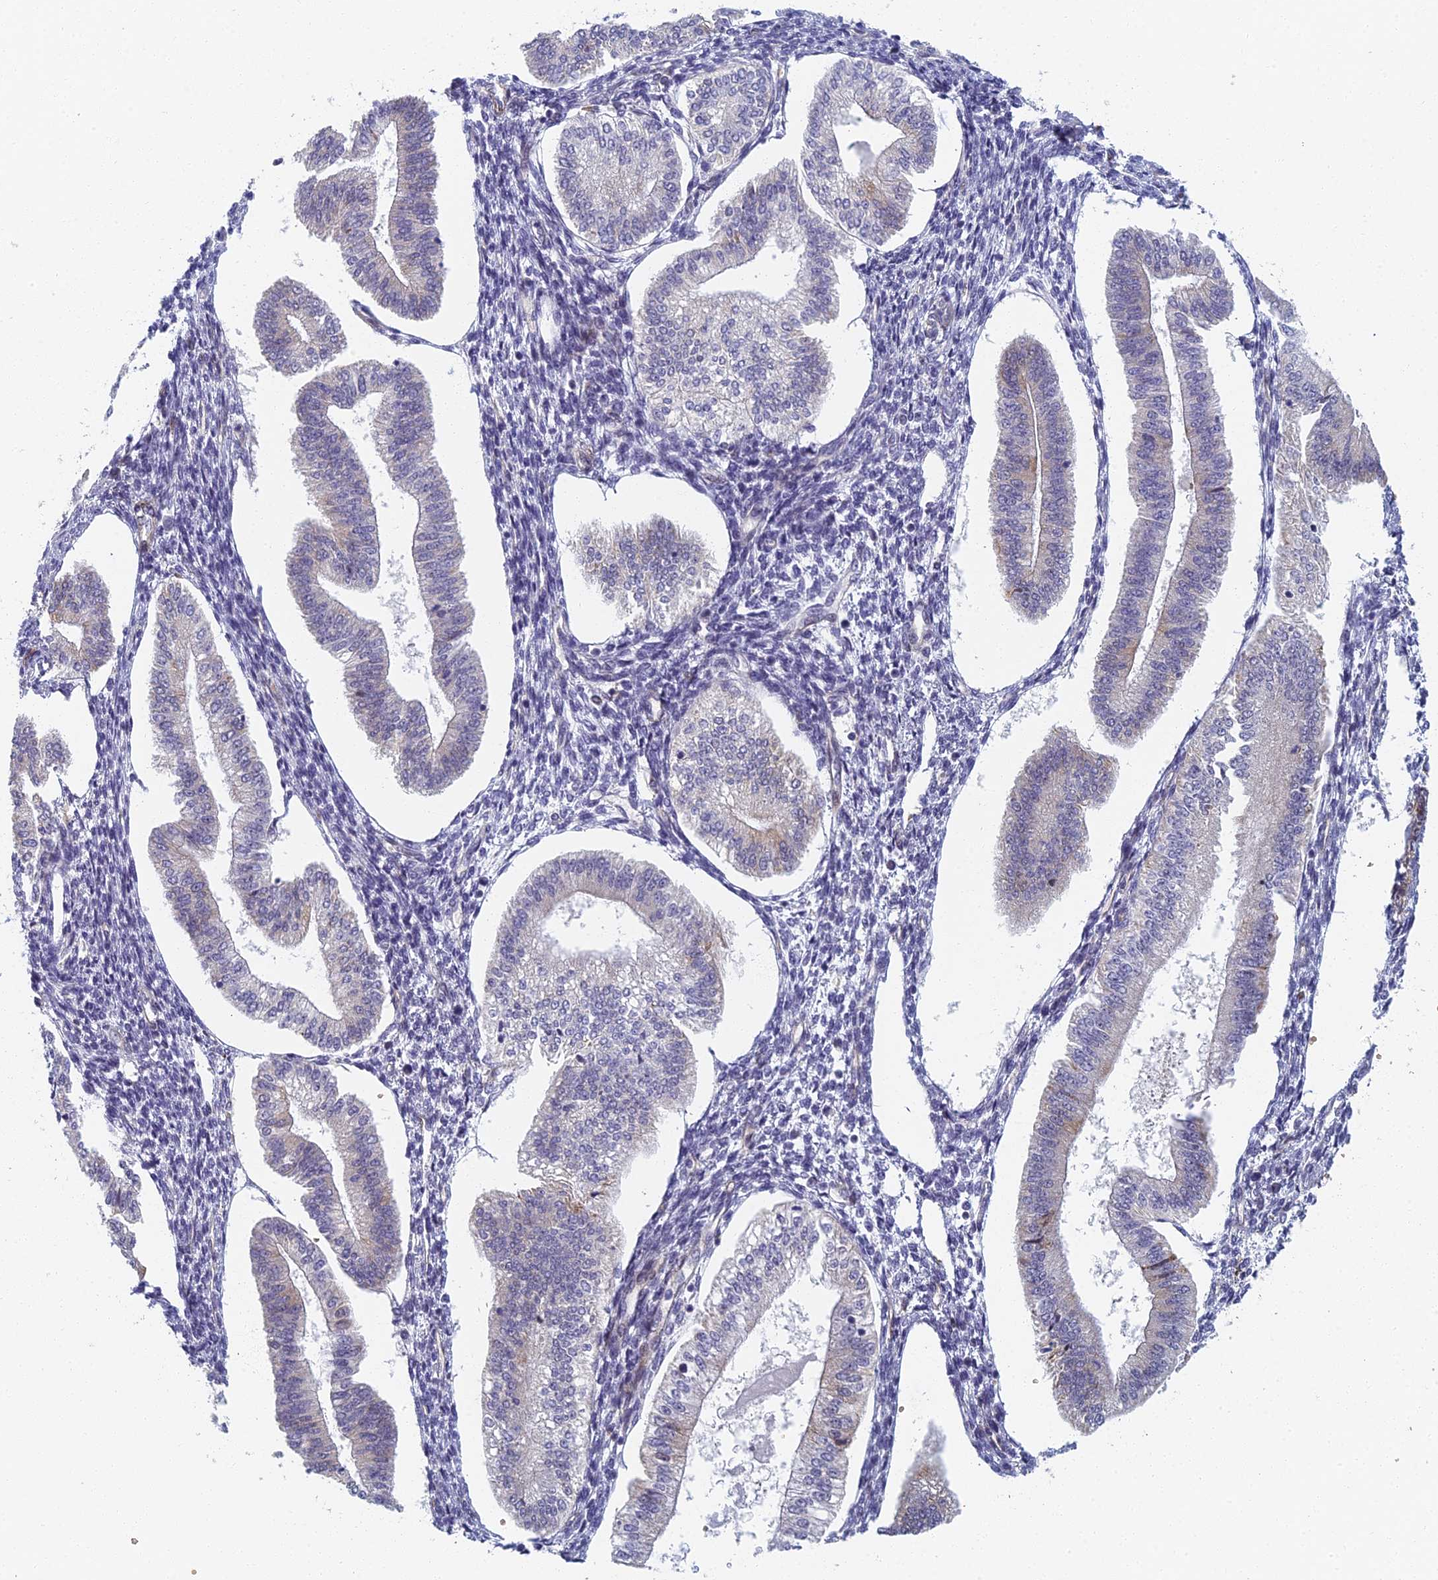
{"staining": {"intensity": "negative", "quantity": "none", "location": "none"}, "tissue": "endometrium", "cell_type": "Cells in endometrial stroma", "image_type": "normal", "snomed": [{"axis": "morphology", "description": "Normal tissue, NOS"}, {"axis": "topography", "description": "Endometrium"}], "caption": "IHC histopathology image of normal endometrium: endometrium stained with DAB (3,3'-diaminobenzidine) exhibits no significant protein positivity in cells in endometrial stroma. (Brightfield microscopy of DAB immunohistochemistry at high magnification).", "gene": "ABCB10", "patient": {"sex": "female", "age": 34}}